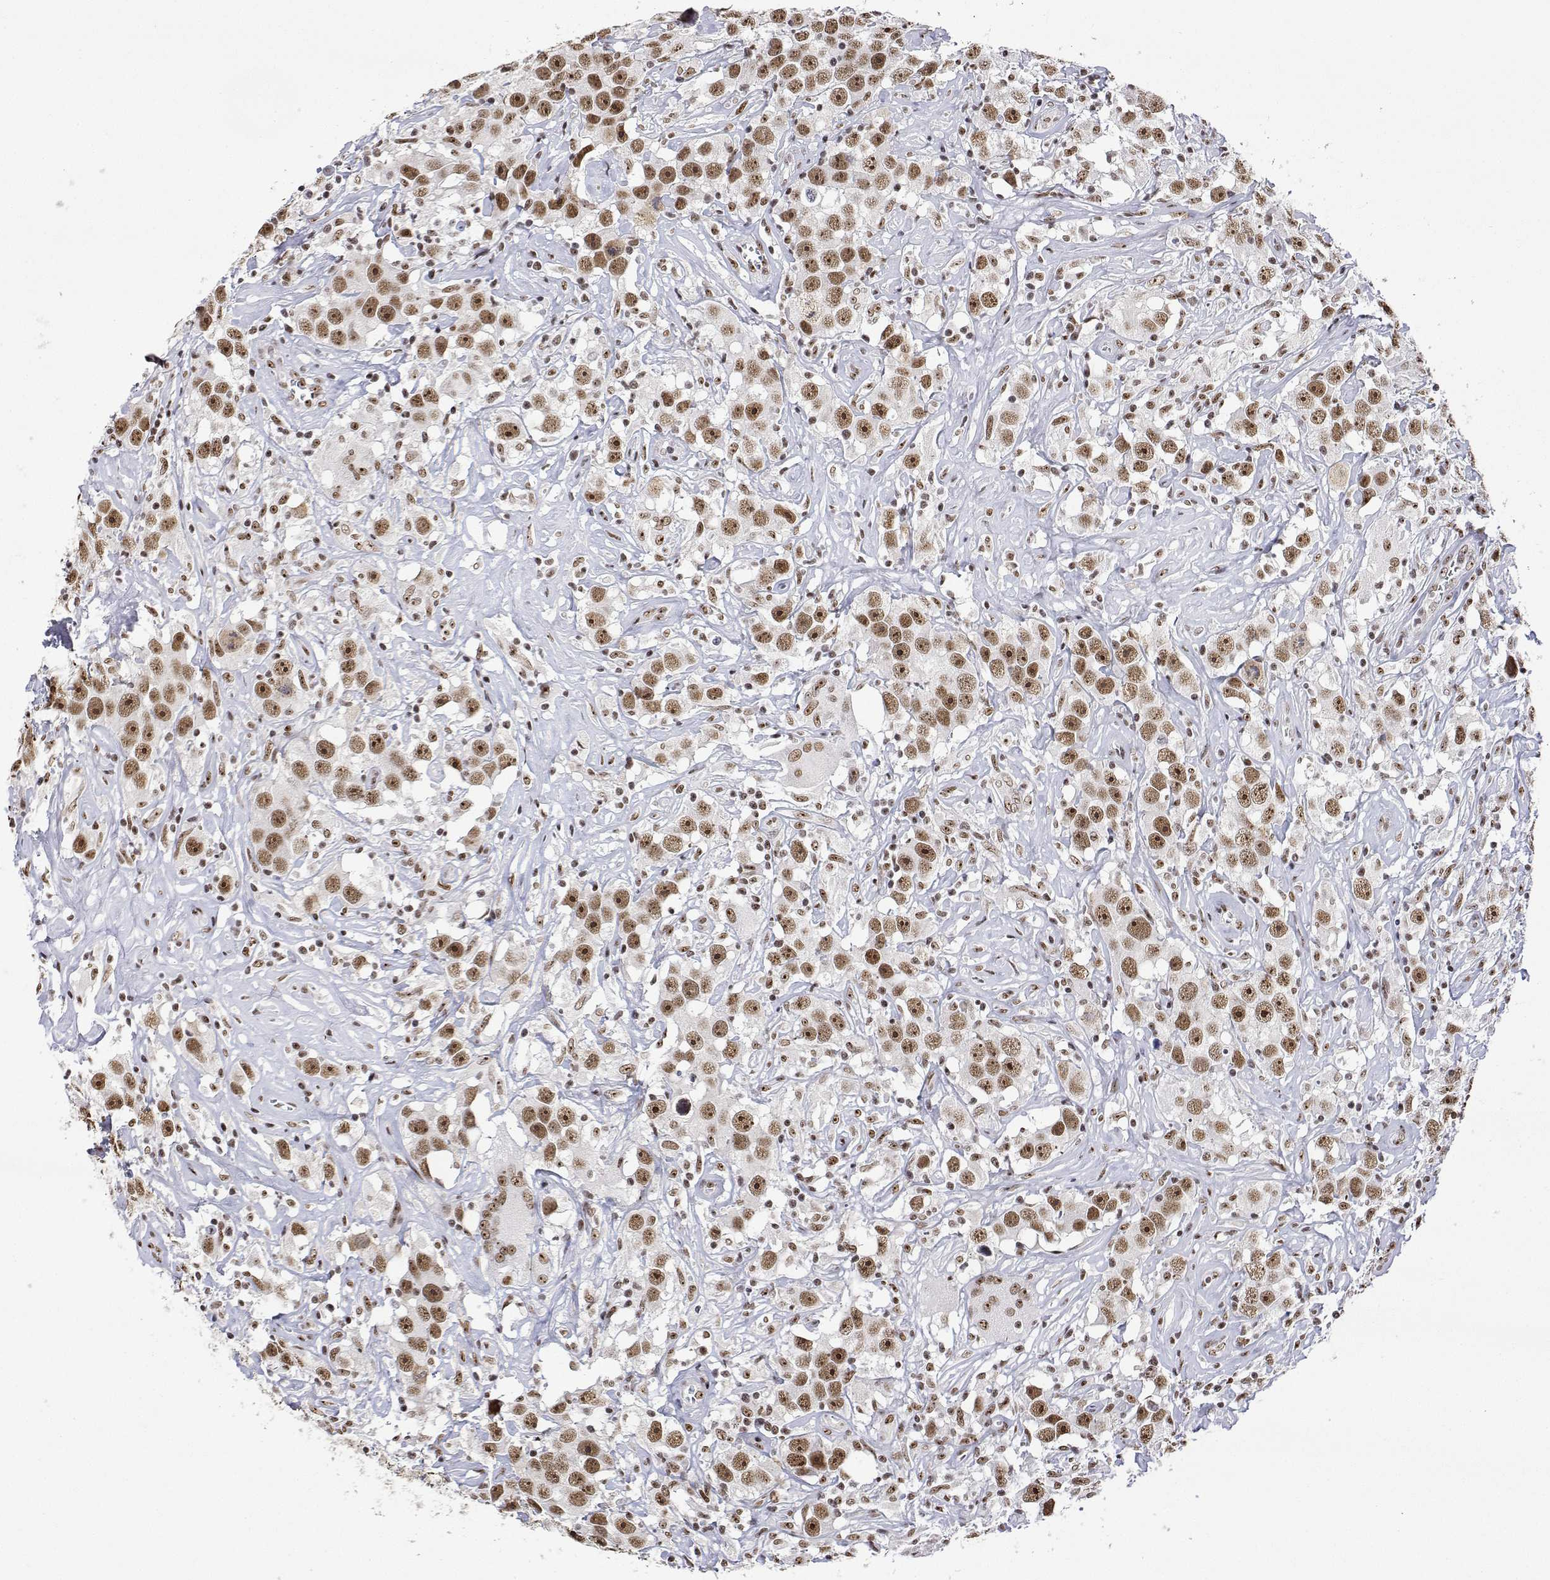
{"staining": {"intensity": "strong", "quantity": ">75%", "location": "nuclear"}, "tissue": "testis cancer", "cell_type": "Tumor cells", "image_type": "cancer", "snomed": [{"axis": "morphology", "description": "Seminoma, NOS"}, {"axis": "topography", "description": "Testis"}], "caption": "The immunohistochemical stain shows strong nuclear expression in tumor cells of testis cancer tissue.", "gene": "ADAR", "patient": {"sex": "male", "age": 49}}